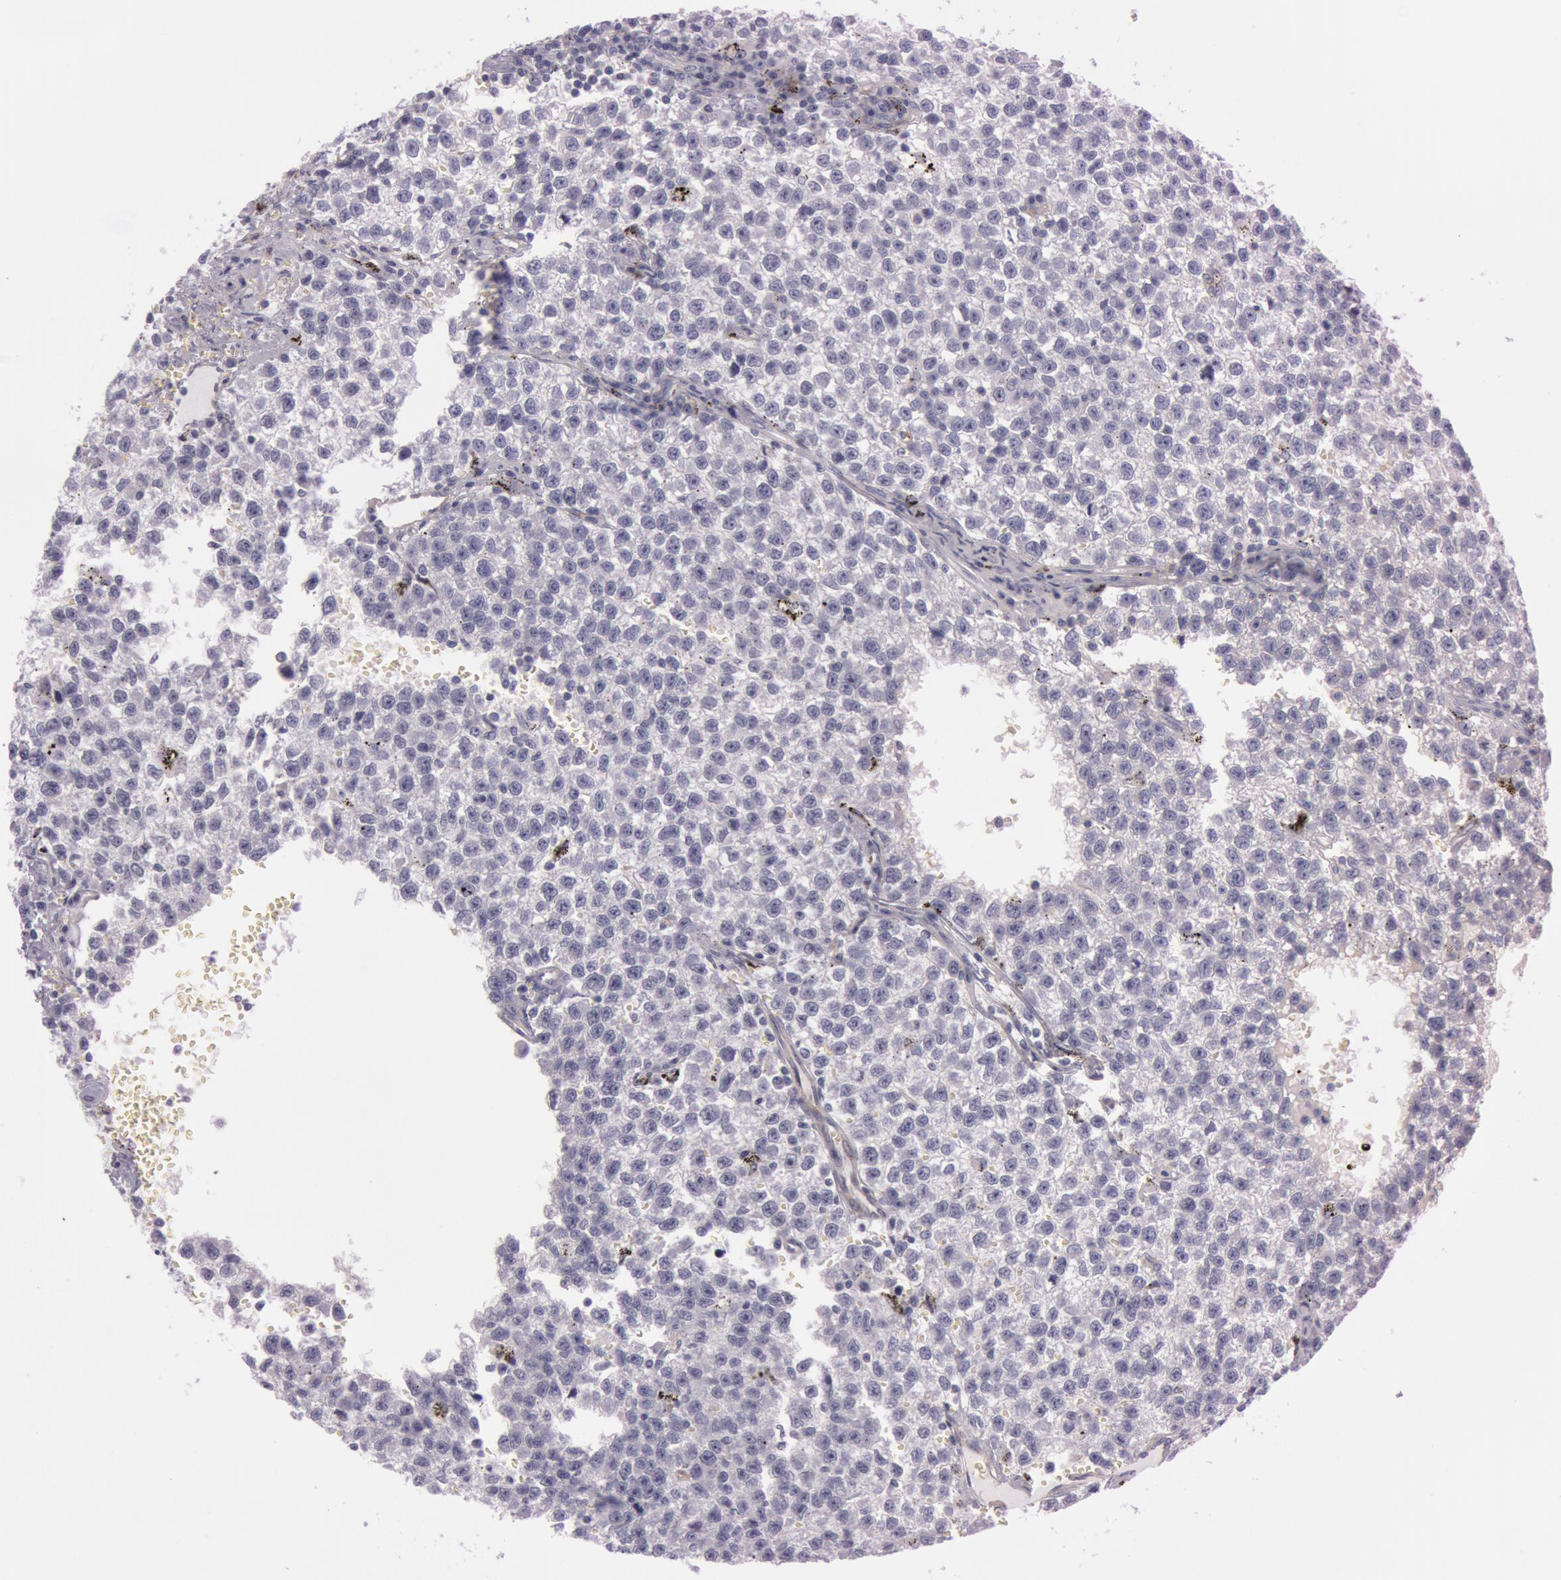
{"staining": {"intensity": "negative", "quantity": "none", "location": "none"}, "tissue": "testis cancer", "cell_type": "Tumor cells", "image_type": "cancer", "snomed": [{"axis": "morphology", "description": "Seminoma, NOS"}, {"axis": "topography", "description": "Testis"}], "caption": "Immunohistochemistry (IHC) of testis seminoma displays no positivity in tumor cells.", "gene": "FOLH1", "patient": {"sex": "male", "age": 35}}